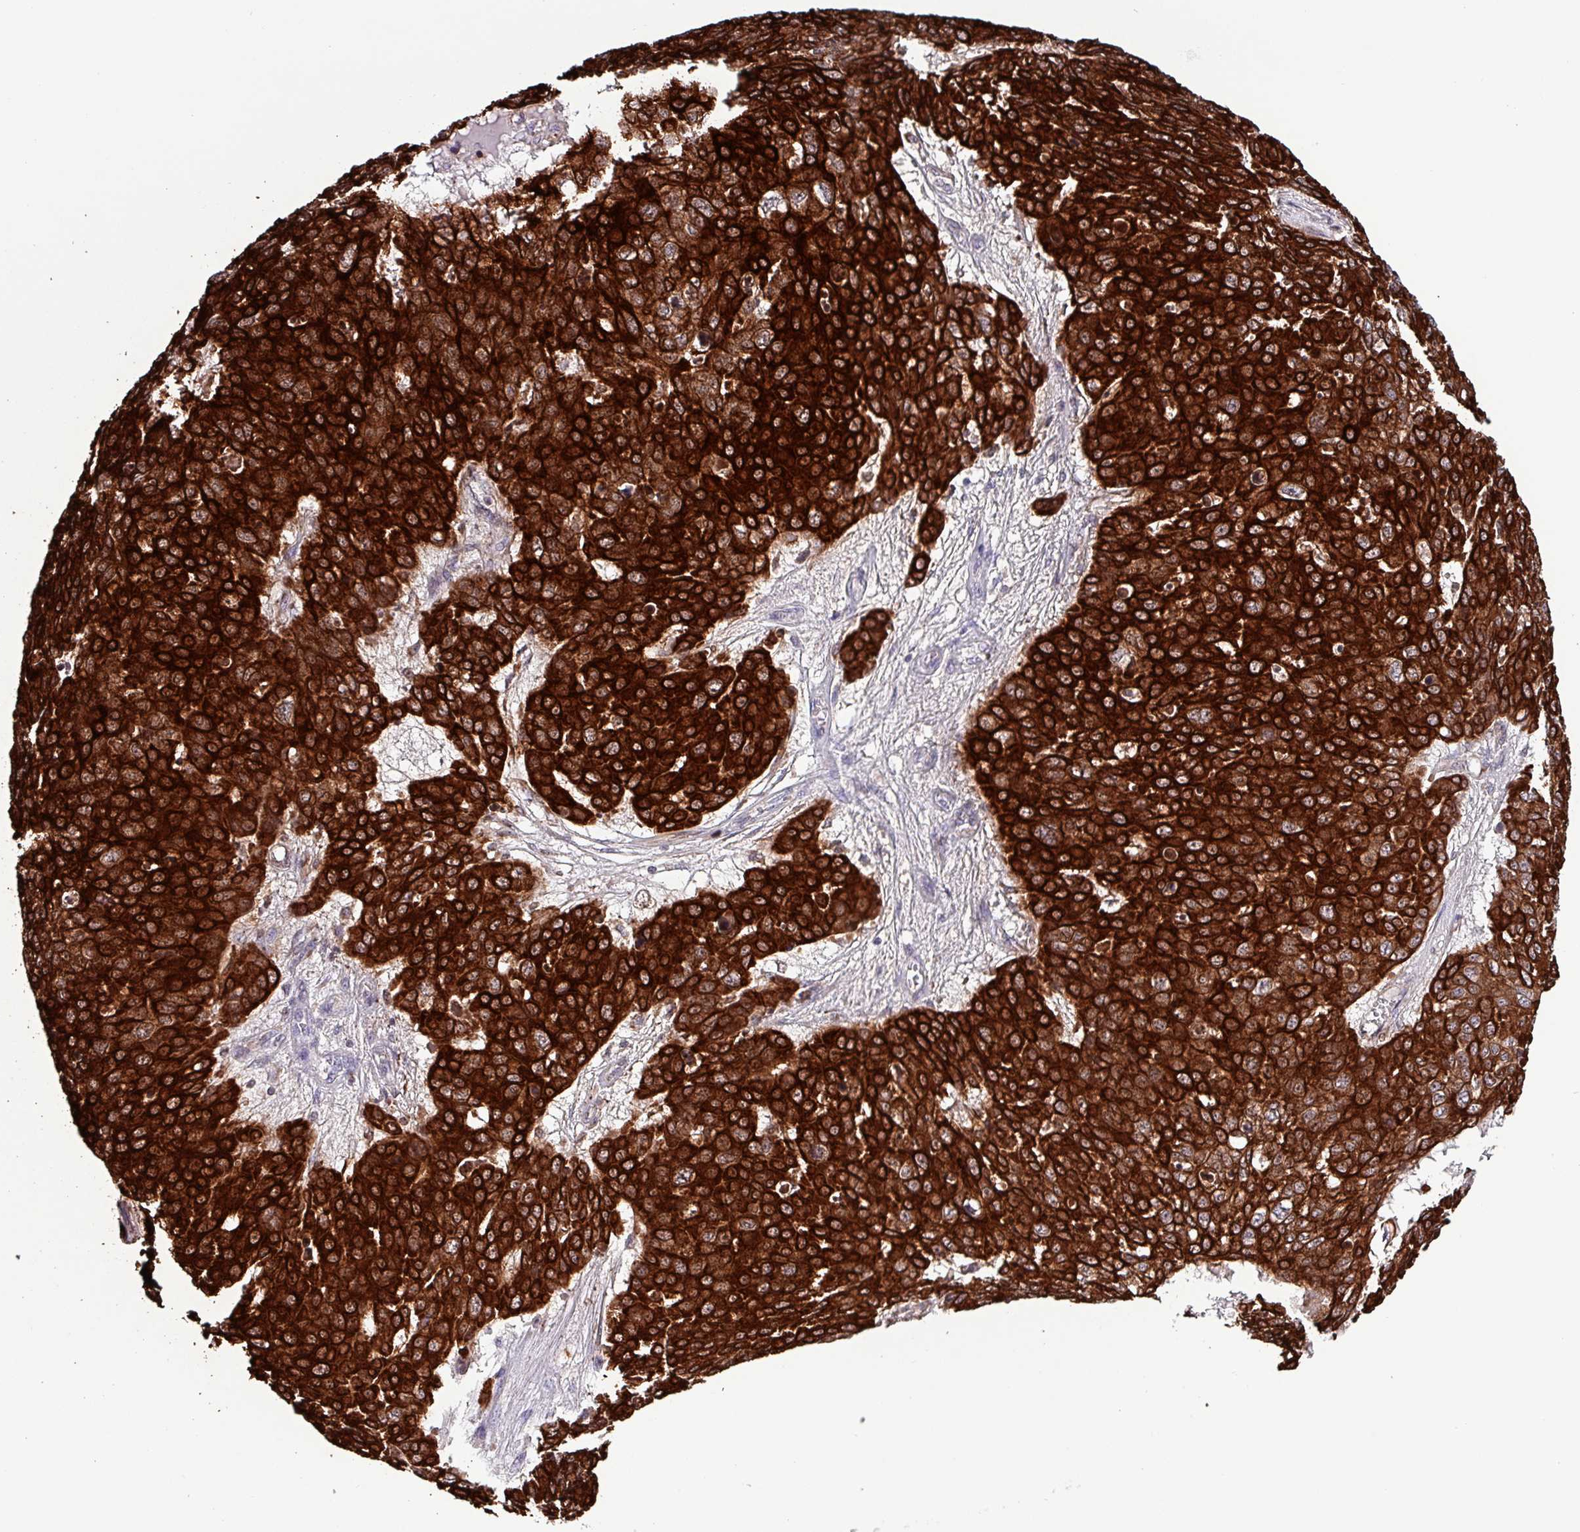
{"staining": {"intensity": "strong", "quantity": ">75%", "location": "cytoplasmic/membranous"}, "tissue": "skin cancer", "cell_type": "Tumor cells", "image_type": "cancer", "snomed": [{"axis": "morphology", "description": "Squamous cell carcinoma, NOS"}, {"axis": "topography", "description": "Skin"}], "caption": "IHC image of neoplastic tissue: skin cancer (squamous cell carcinoma) stained using IHC demonstrates high levels of strong protein expression localized specifically in the cytoplasmic/membranous of tumor cells, appearing as a cytoplasmic/membranous brown color.", "gene": "KRT6C", "patient": {"sex": "male", "age": 71}}